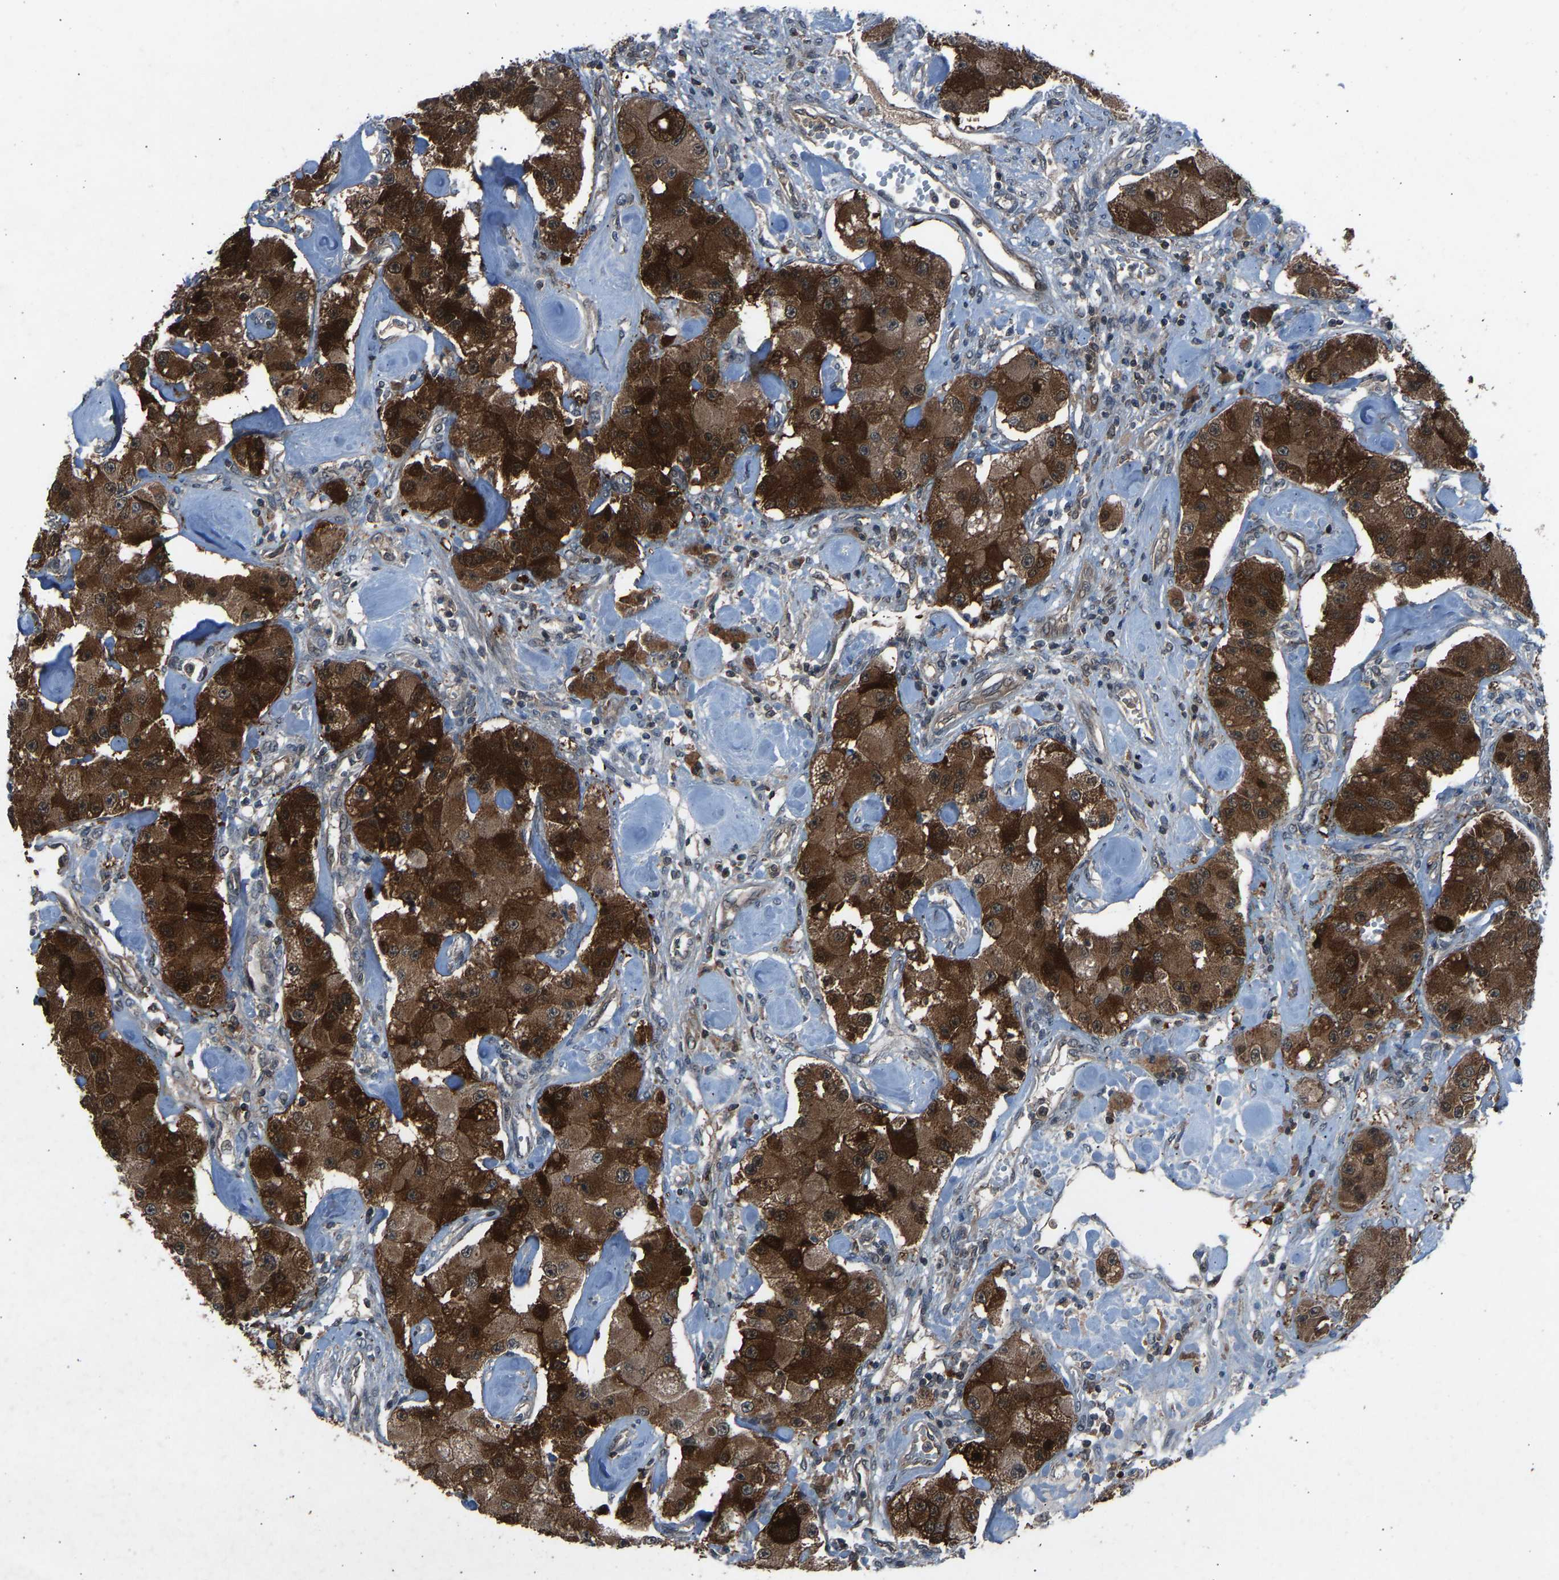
{"staining": {"intensity": "strong", "quantity": ">75%", "location": "cytoplasmic/membranous"}, "tissue": "carcinoid", "cell_type": "Tumor cells", "image_type": "cancer", "snomed": [{"axis": "morphology", "description": "Carcinoid, malignant, NOS"}, {"axis": "topography", "description": "Pancreas"}], "caption": "There is high levels of strong cytoplasmic/membranous positivity in tumor cells of carcinoid, as demonstrated by immunohistochemical staining (brown color).", "gene": "SLC43A1", "patient": {"sex": "male", "age": 41}}